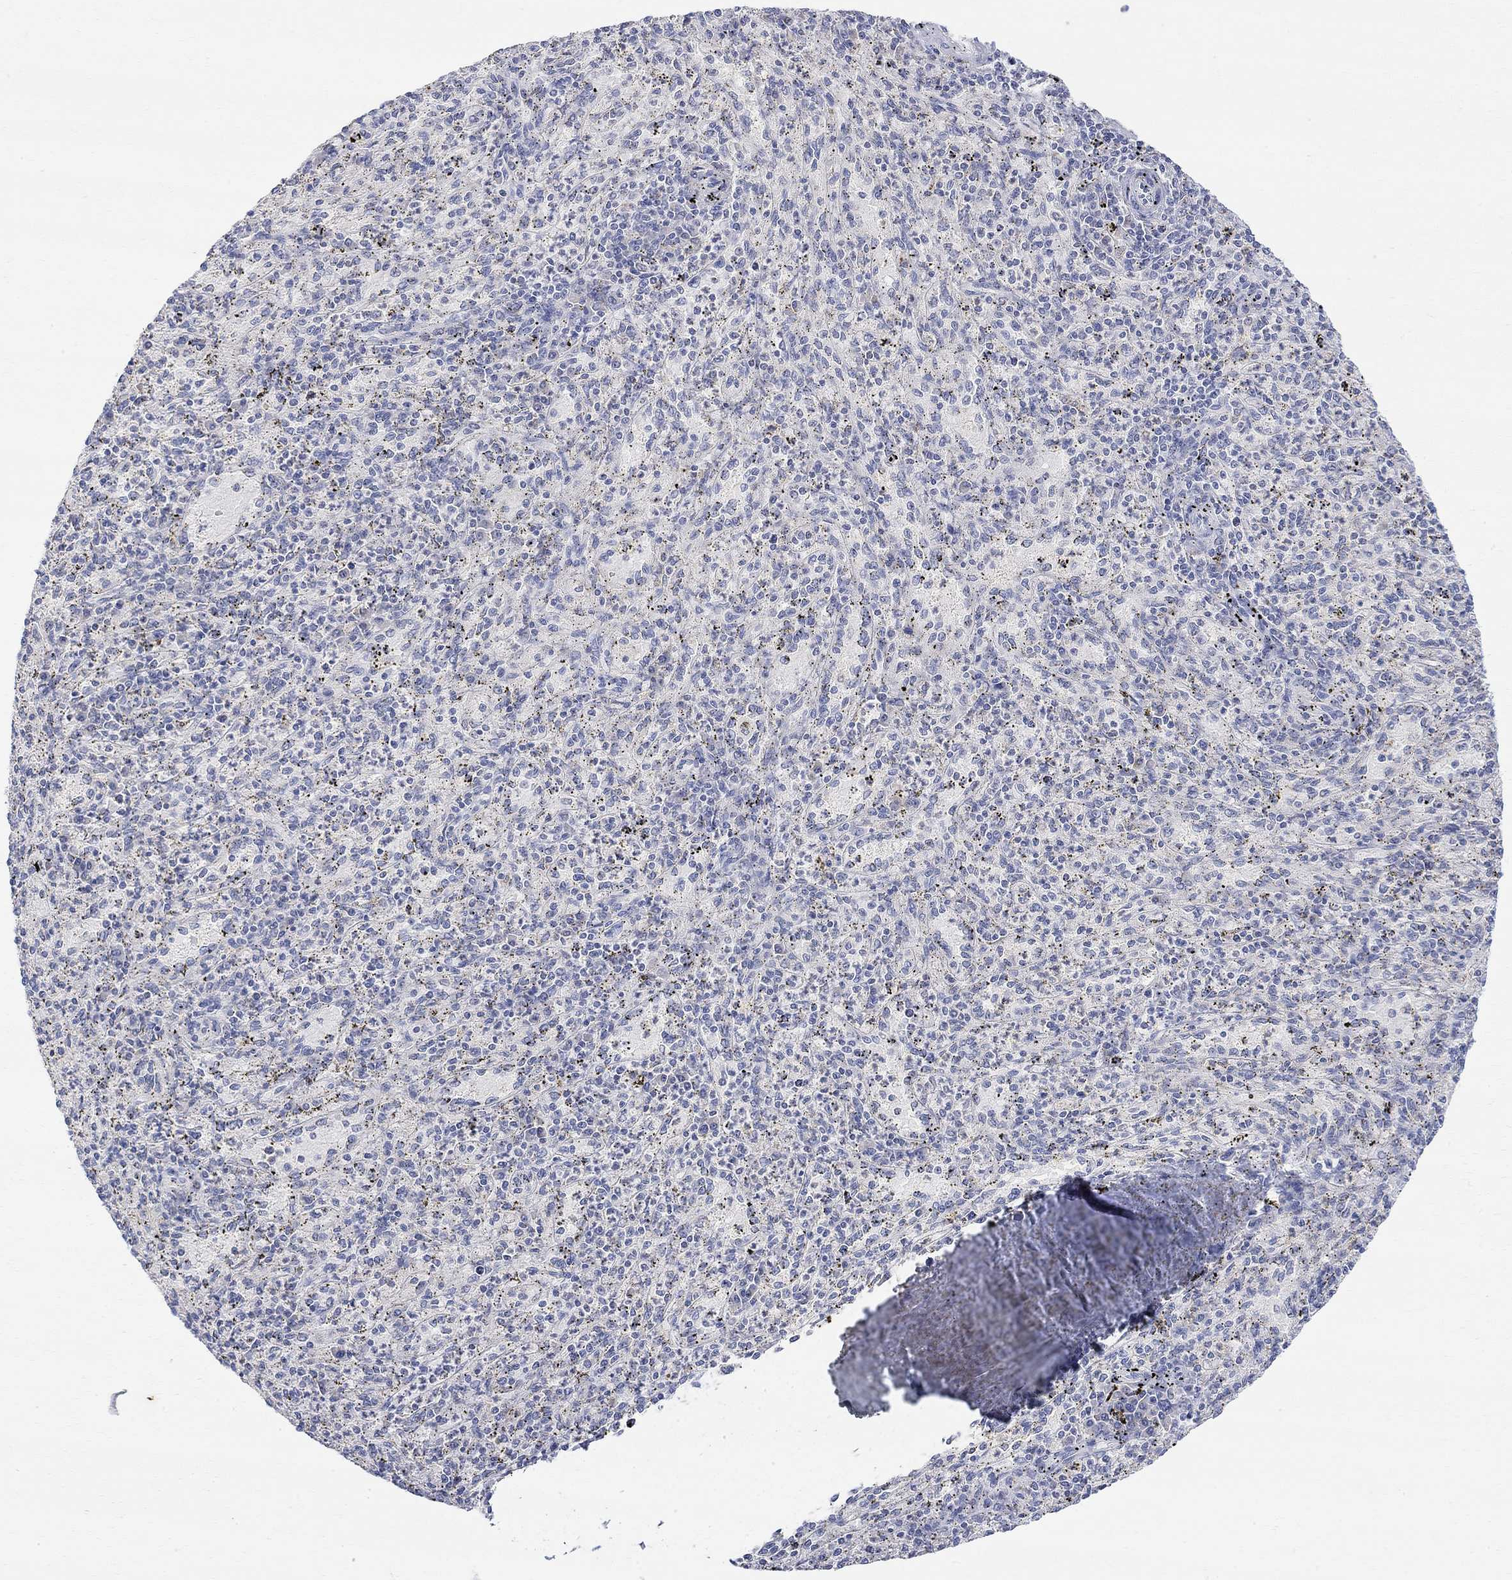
{"staining": {"intensity": "negative", "quantity": "none", "location": "none"}, "tissue": "spleen", "cell_type": "Cells in red pulp", "image_type": "normal", "snomed": [{"axis": "morphology", "description": "Normal tissue, NOS"}, {"axis": "topography", "description": "Spleen"}], "caption": "A high-resolution image shows IHC staining of normal spleen, which shows no significant positivity in cells in red pulp.", "gene": "FNDC5", "patient": {"sex": "male", "age": 60}}